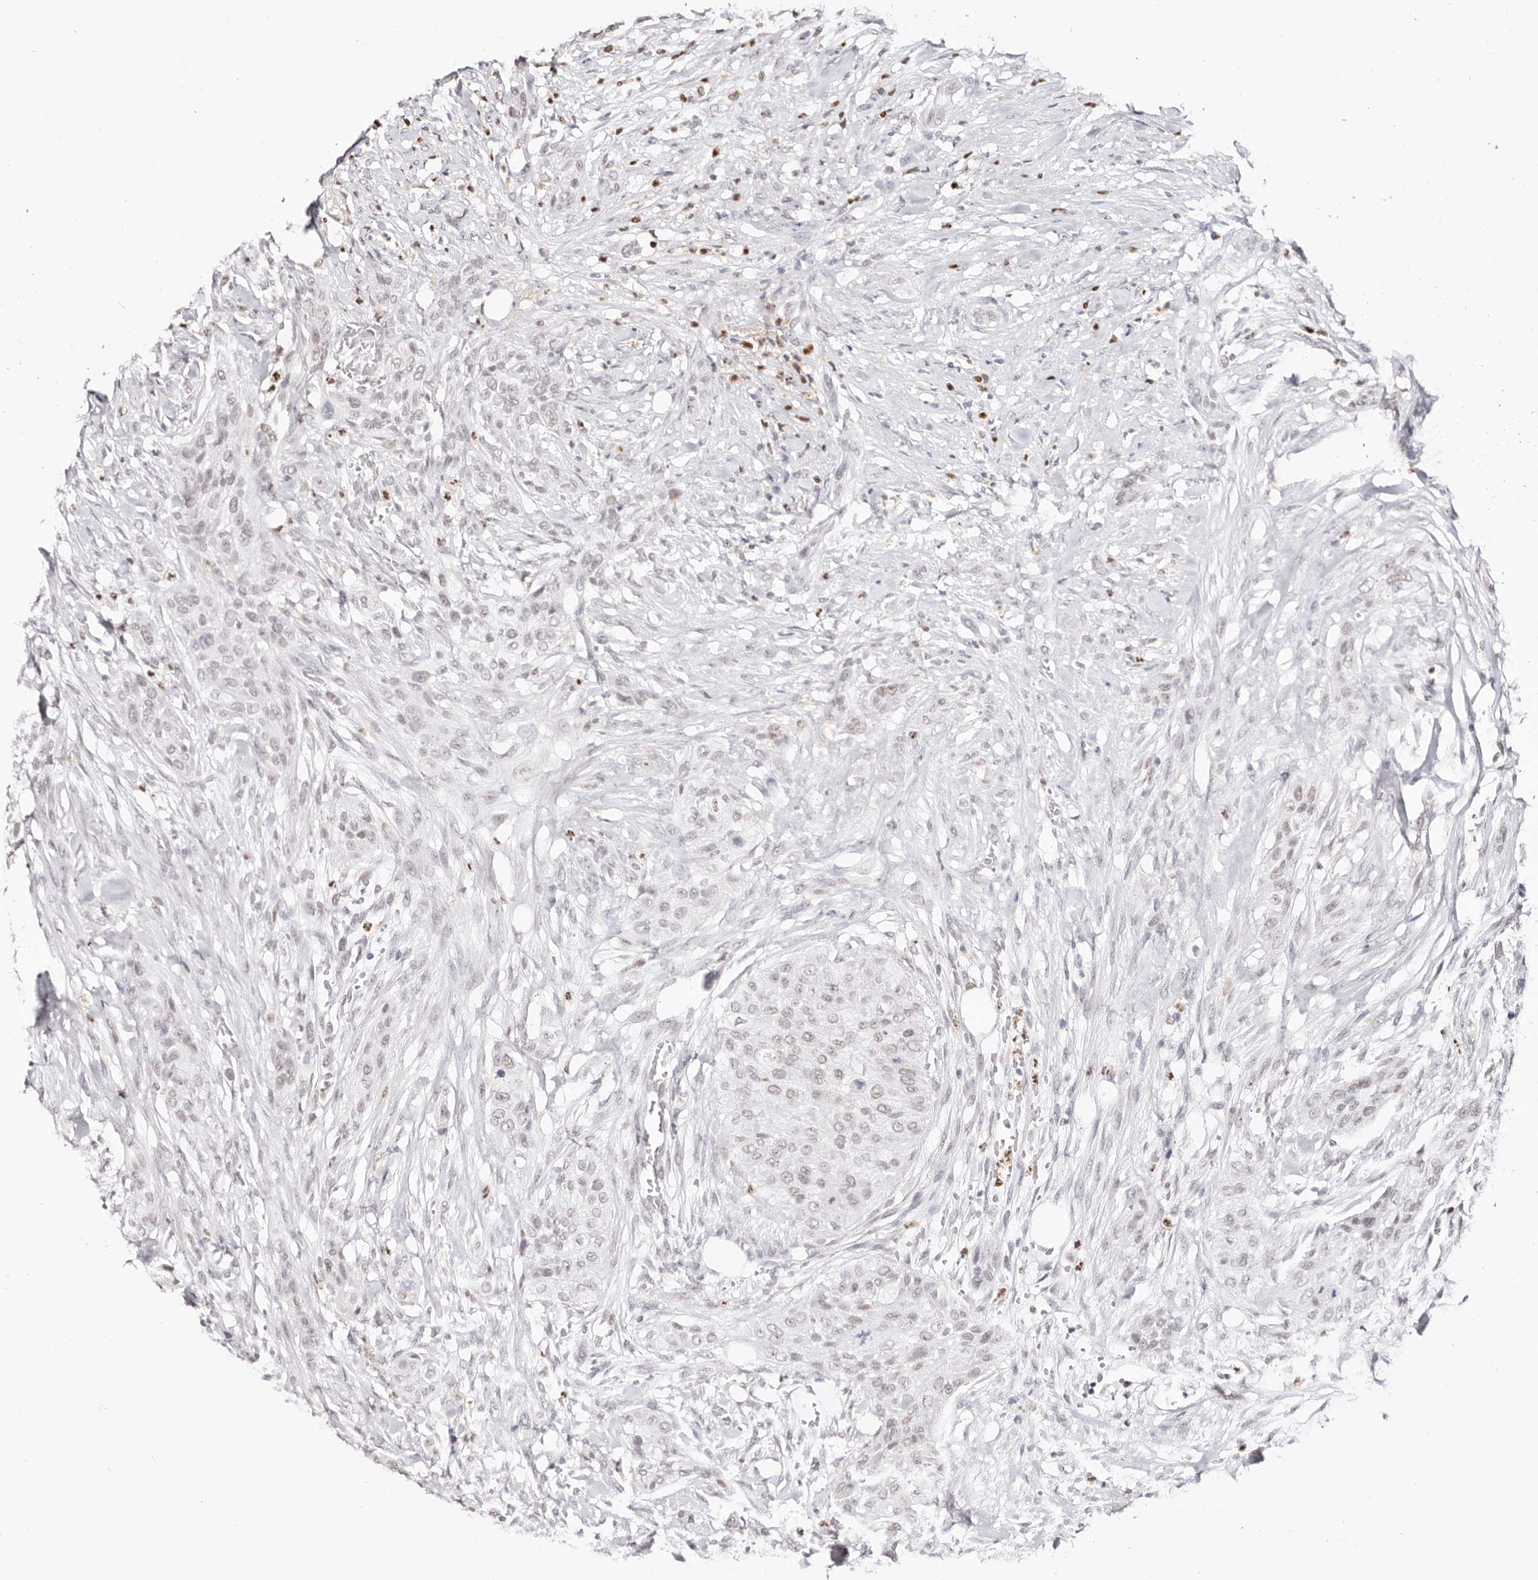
{"staining": {"intensity": "negative", "quantity": "none", "location": "none"}, "tissue": "urothelial cancer", "cell_type": "Tumor cells", "image_type": "cancer", "snomed": [{"axis": "morphology", "description": "Urothelial carcinoma, High grade"}, {"axis": "topography", "description": "Urinary bladder"}], "caption": "Urothelial cancer stained for a protein using immunohistochemistry displays no expression tumor cells.", "gene": "TKT", "patient": {"sex": "male", "age": 35}}